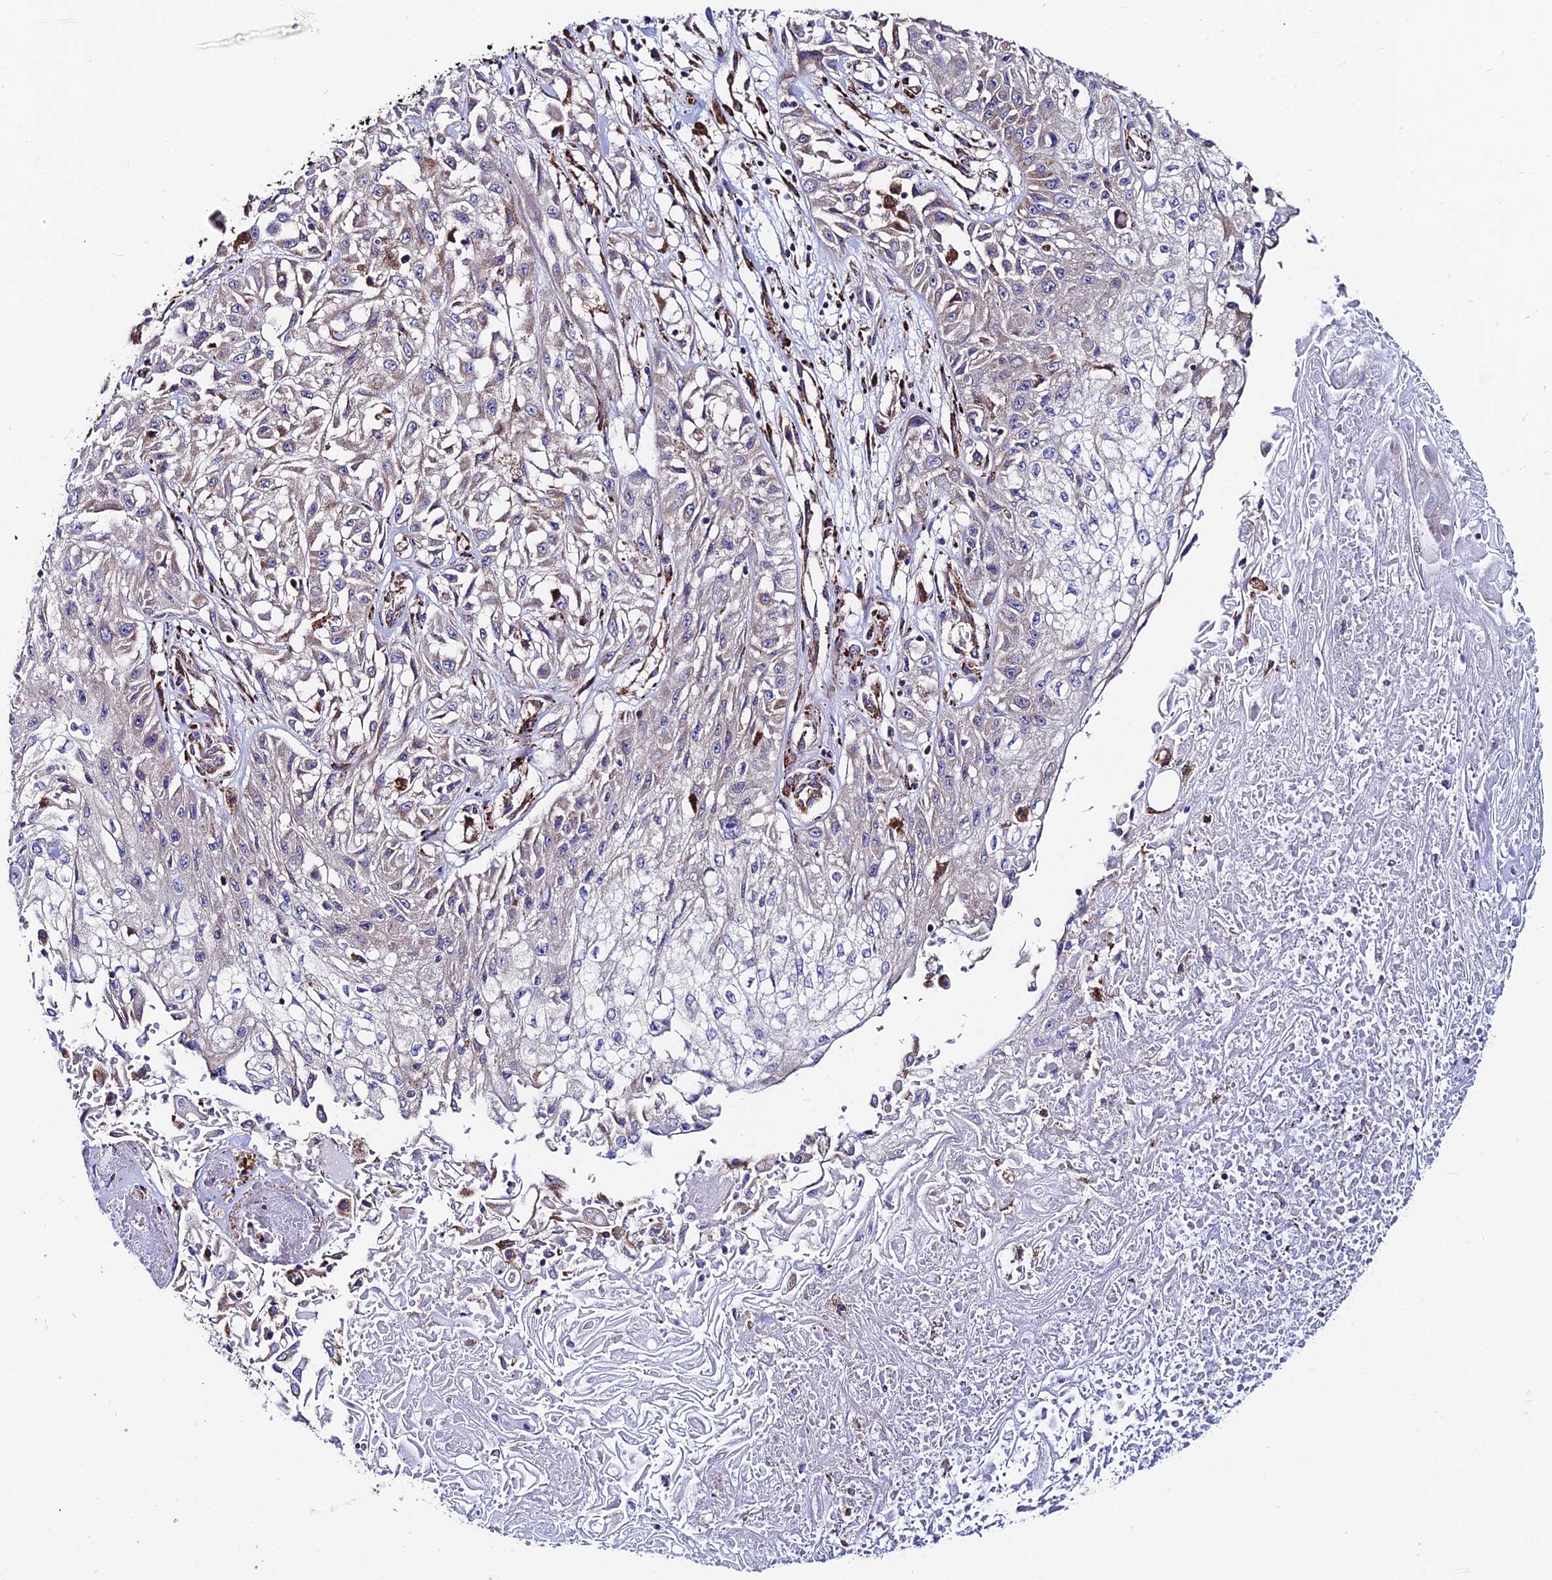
{"staining": {"intensity": "weak", "quantity": "<25%", "location": "cytoplasmic/membranous"}, "tissue": "skin cancer", "cell_type": "Tumor cells", "image_type": "cancer", "snomed": [{"axis": "morphology", "description": "Squamous cell carcinoma, NOS"}, {"axis": "morphology", "description": "Squamous cell carcinoma, metastatic, NOS"}, {"axis": "topography", "description": "Skin"}, {"axis": "topography", "description": "Lymph node"}], "caption": "Immunohistochemistry of human skin cancer reveals no staining in tumor cells. The staining was performed using DAB (3,3'-diaminobenzidine) to visualize the protein expression in brown, while the nuclei were stained in blue with hematoxylin (Magnification: 20x).", "gene": "EIF3K", "patient": {"sex": "male", "age": 75}}